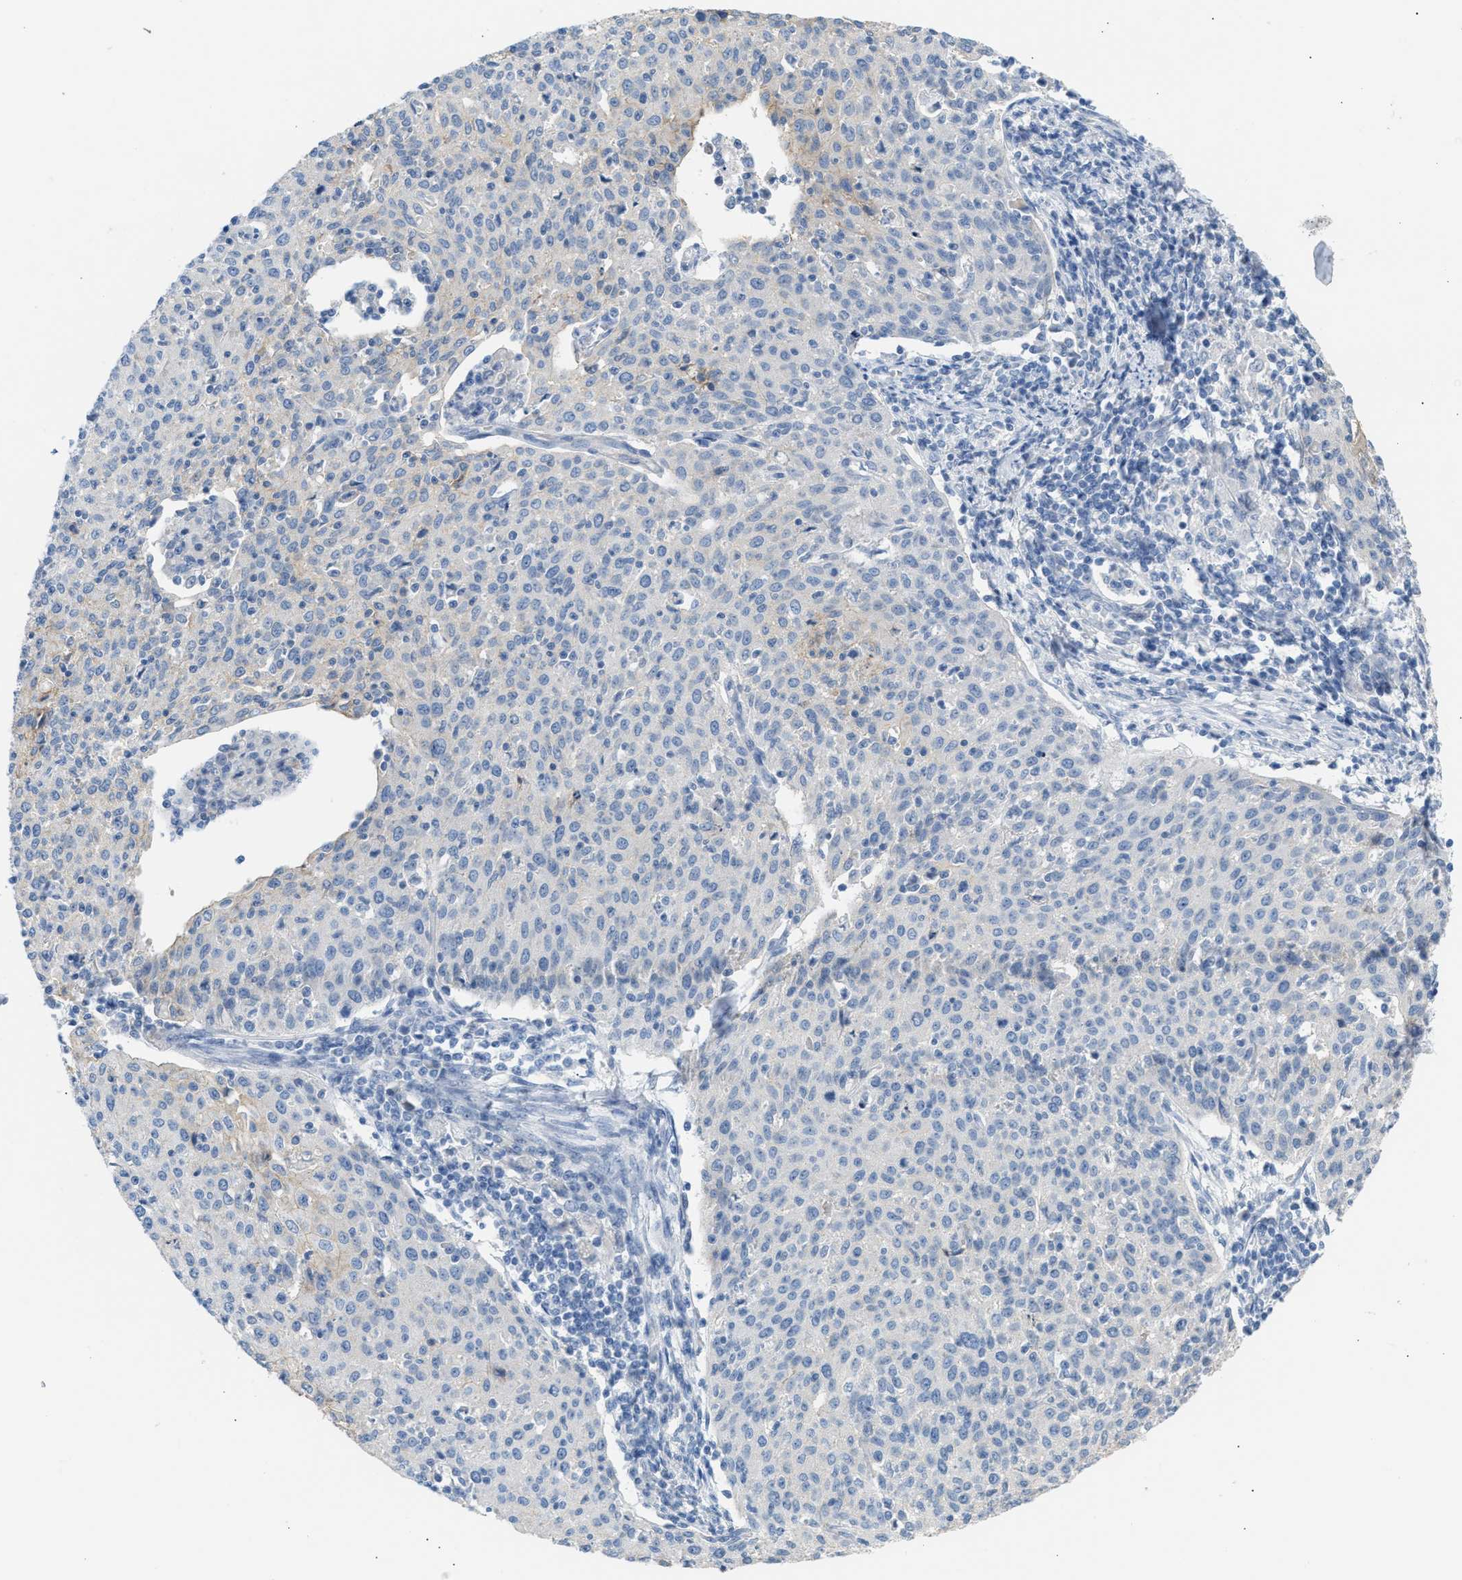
{"staining": {"intensity": "negative", "quantity": "none", "location": "none"}, "tissue": "cervical cancer", "cell_type": "Tumor cells", "image_type": "cancer", "snomed": [{"axis": "morphology", "description": "Squamous cell carcinoma, NOS"}, {"axis": "topography", "description": "Cervix"}], "caption": "Tumor cells show no significant positivity in cervical cancer (squamous cell carcinoma).", "gene": "ERBB2", "patient": {"sex": "female", "age": 38}}